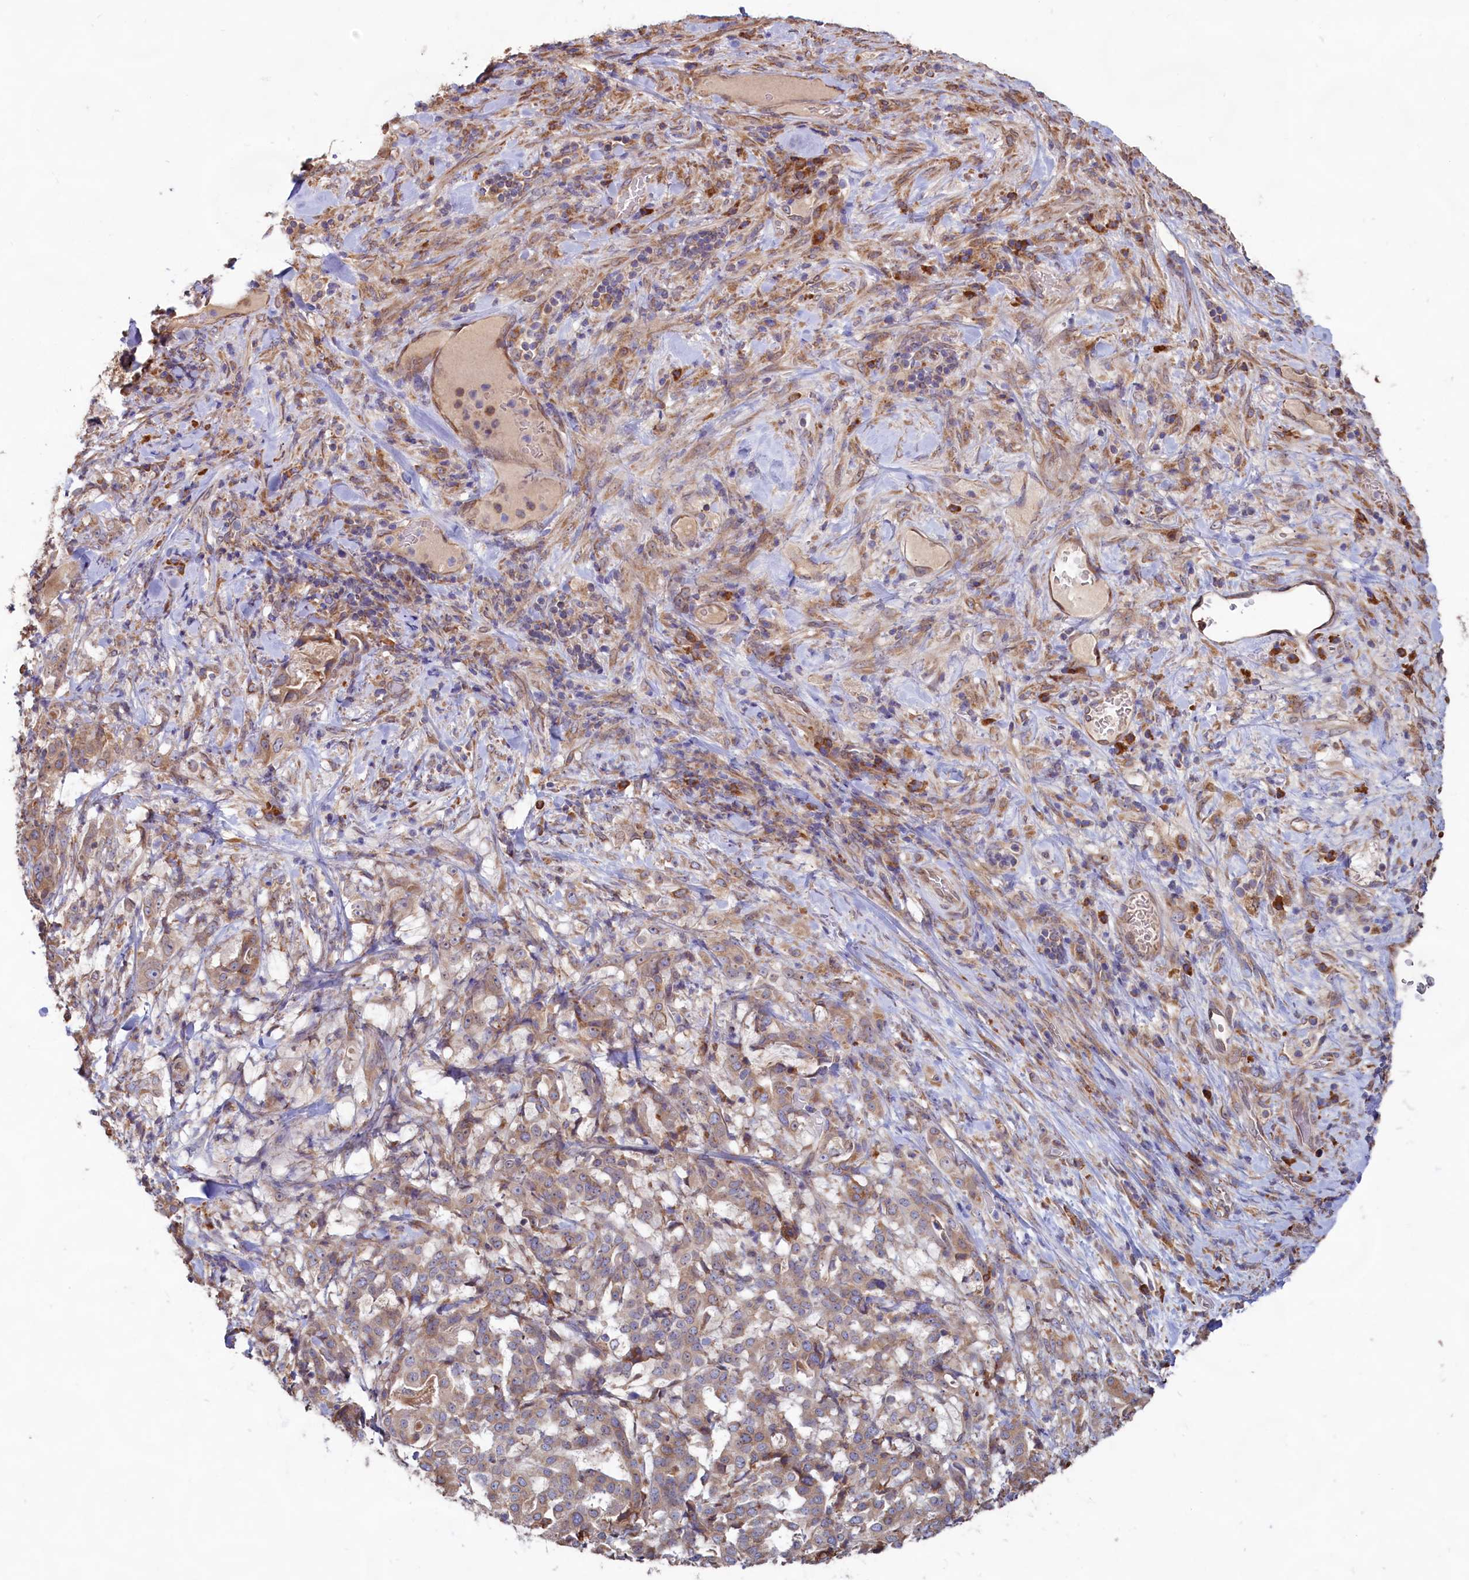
{"staining": {"intensity": "moderate", "quantity": ">75%", "location": "cytoplasmic/membranous"}, "tissue": "stomach cancer", "cell_type": "Tumor cells", "image_type": "cancer", "snomed": [{"axis": "morphology", "description": "Adenocarcinoma, NOS"}, {"axis": "topography", "description": "Stomach"}], "caption": "The micrograph reveals a brown stain indicating the presence of a protein in the cytoplasmic/membranous of tumor cells in stomach cancer (adenocarcinoma).", "gene": "TBC1D19", "patient": {"sex": "male", "age": 48}}